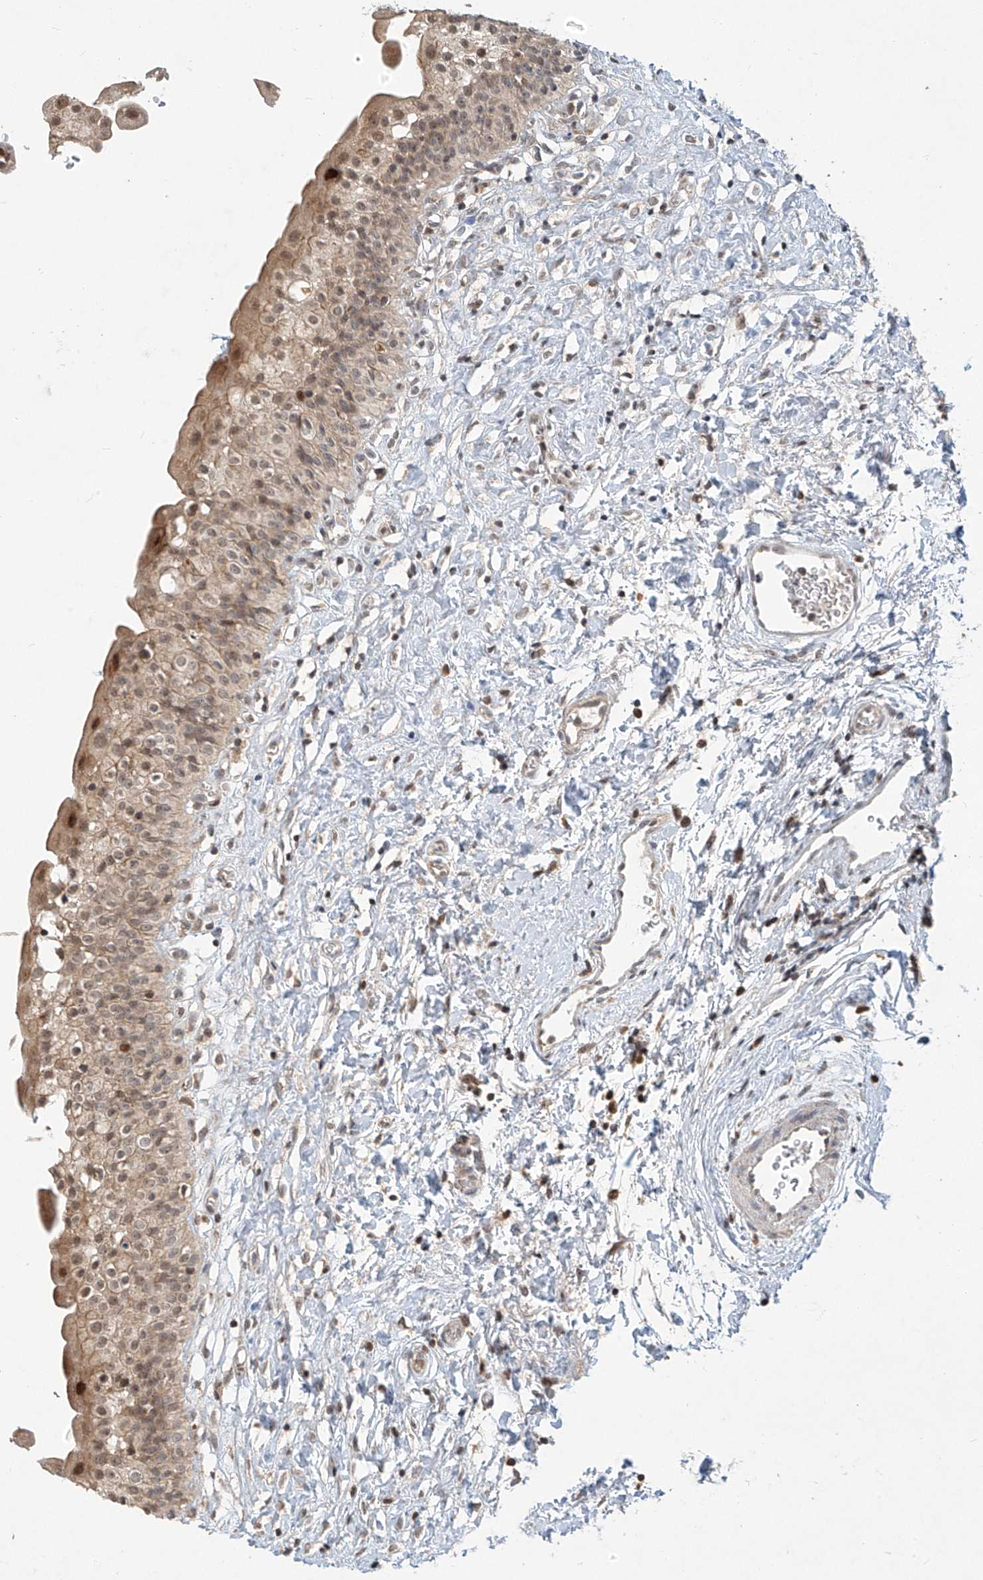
{"staining": {"intensity": "moderate", "quantity": "25%-75%", "location": "cytoplasmic/membranous,nuclear"}, "tissue": "urinary bladder", "cell_type": "Urothelial cells", "image_type": "normal", "snomed": [{"axis": "morphology", "description": "Normal tissue, NOS"}, {"axis": "topography", "description": "Urinary bladder"}], "caption": "Urinary bladder stained for a protein displays moderate cytoplasmic/membranous,nuclear positivity in urothelial cells. Nuclei are stained in blue.", "gene": "SYTL3", "patient": {"sex": "male", "age": 51}}